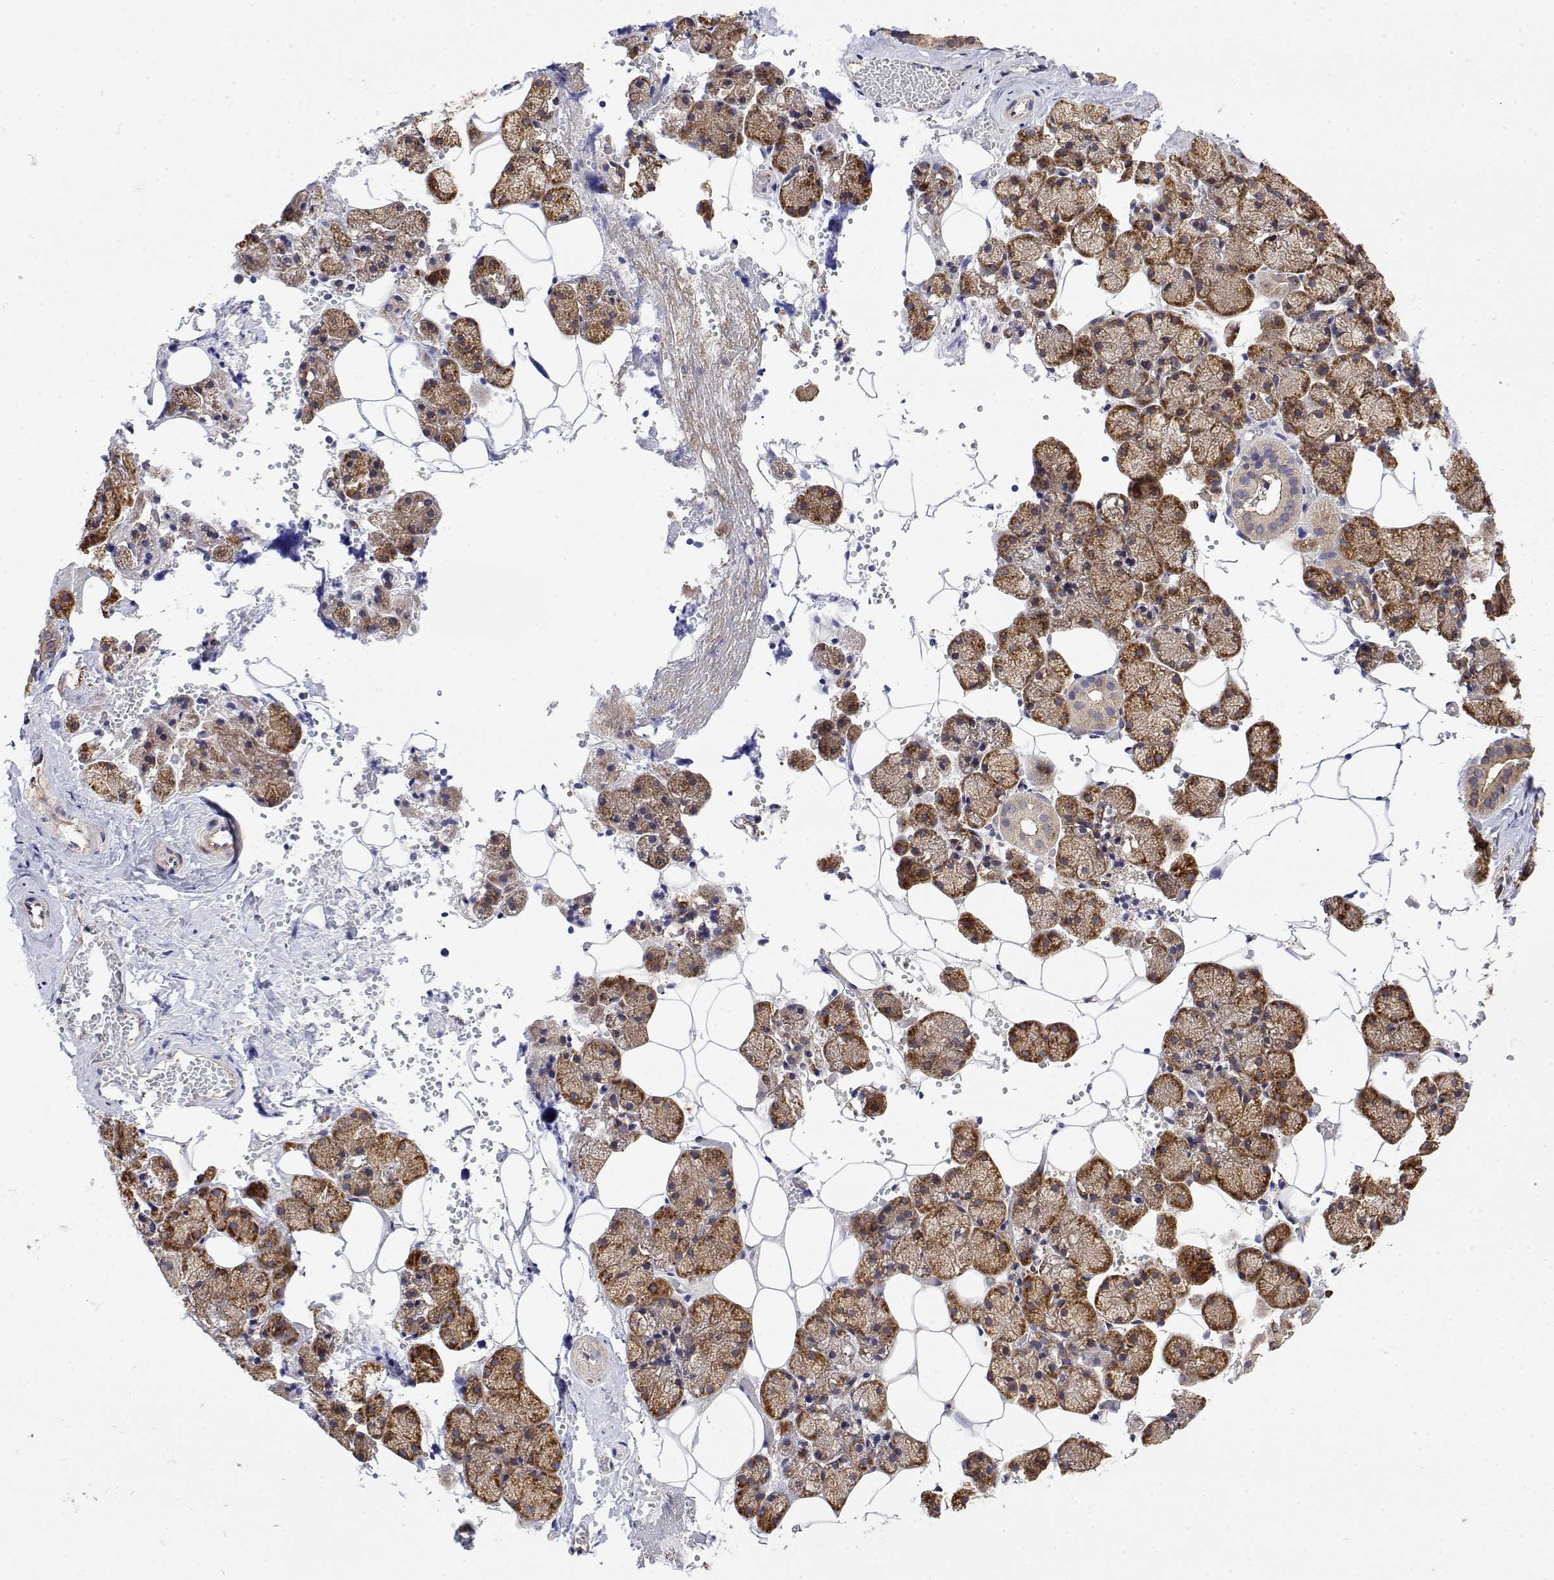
{"staining": {"intensity": "strong", "quantity": ">75%", "location": "cytoplasmic/membranous"}, "tissue": "salivary gland", "cell_type": "Glandular cells", "image_type": "normal", "snomed": [{"axis": "morphology", "description": "Normal tissue, NOS"}, {"axis": "topography", "description": "Salivary gland"}], "caption": "Strong cytoplasmic/membranous expression for a protein is identified in approximately >75% of glandular cells of benign salivary gland using immunohistochemistry.", "gene": "EEF1G", "patient": {"sex": "male", "age": 38}}